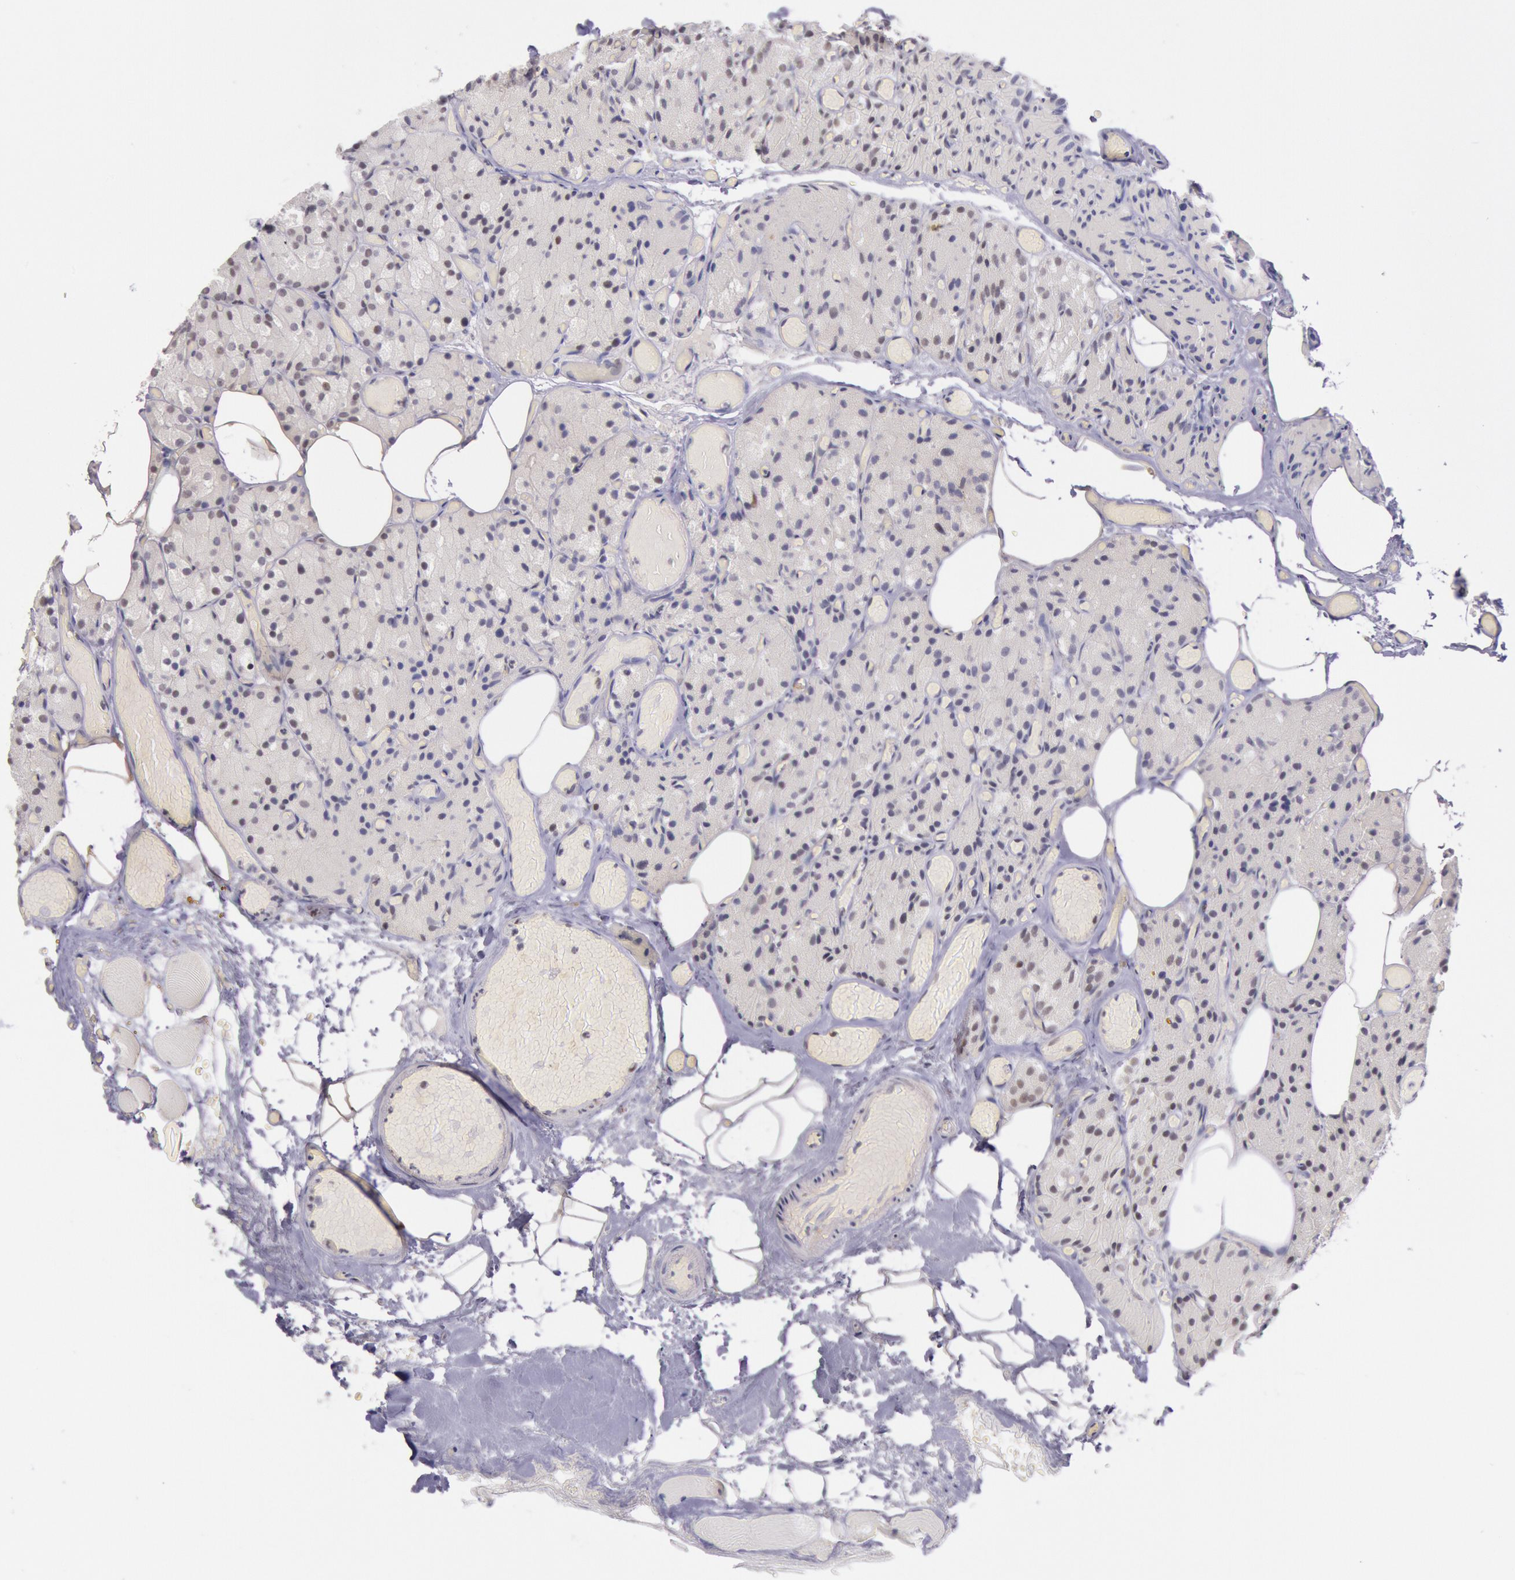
{"staining": {"intensity": "weak", "quantity": "<25%", "location": "nuclear"}, "tissue": "parathyroid gland", "cell_type": "Glandular cells", "image_type": "normal", "snomed": [{"axis": "morphology", "description": "Normal tissue, NOS"}, {"axis": "topography", "description": "Skeletal muscle"}, {"axis": "topography", "description": "Parathyroid gland"}], "caption": "A photomicrograph of parathyroid gland stained for a protein demonstrates no brown staining in glandular cells.", "gene": "TASL", "patient": {"sex": "female", "age": 37}}